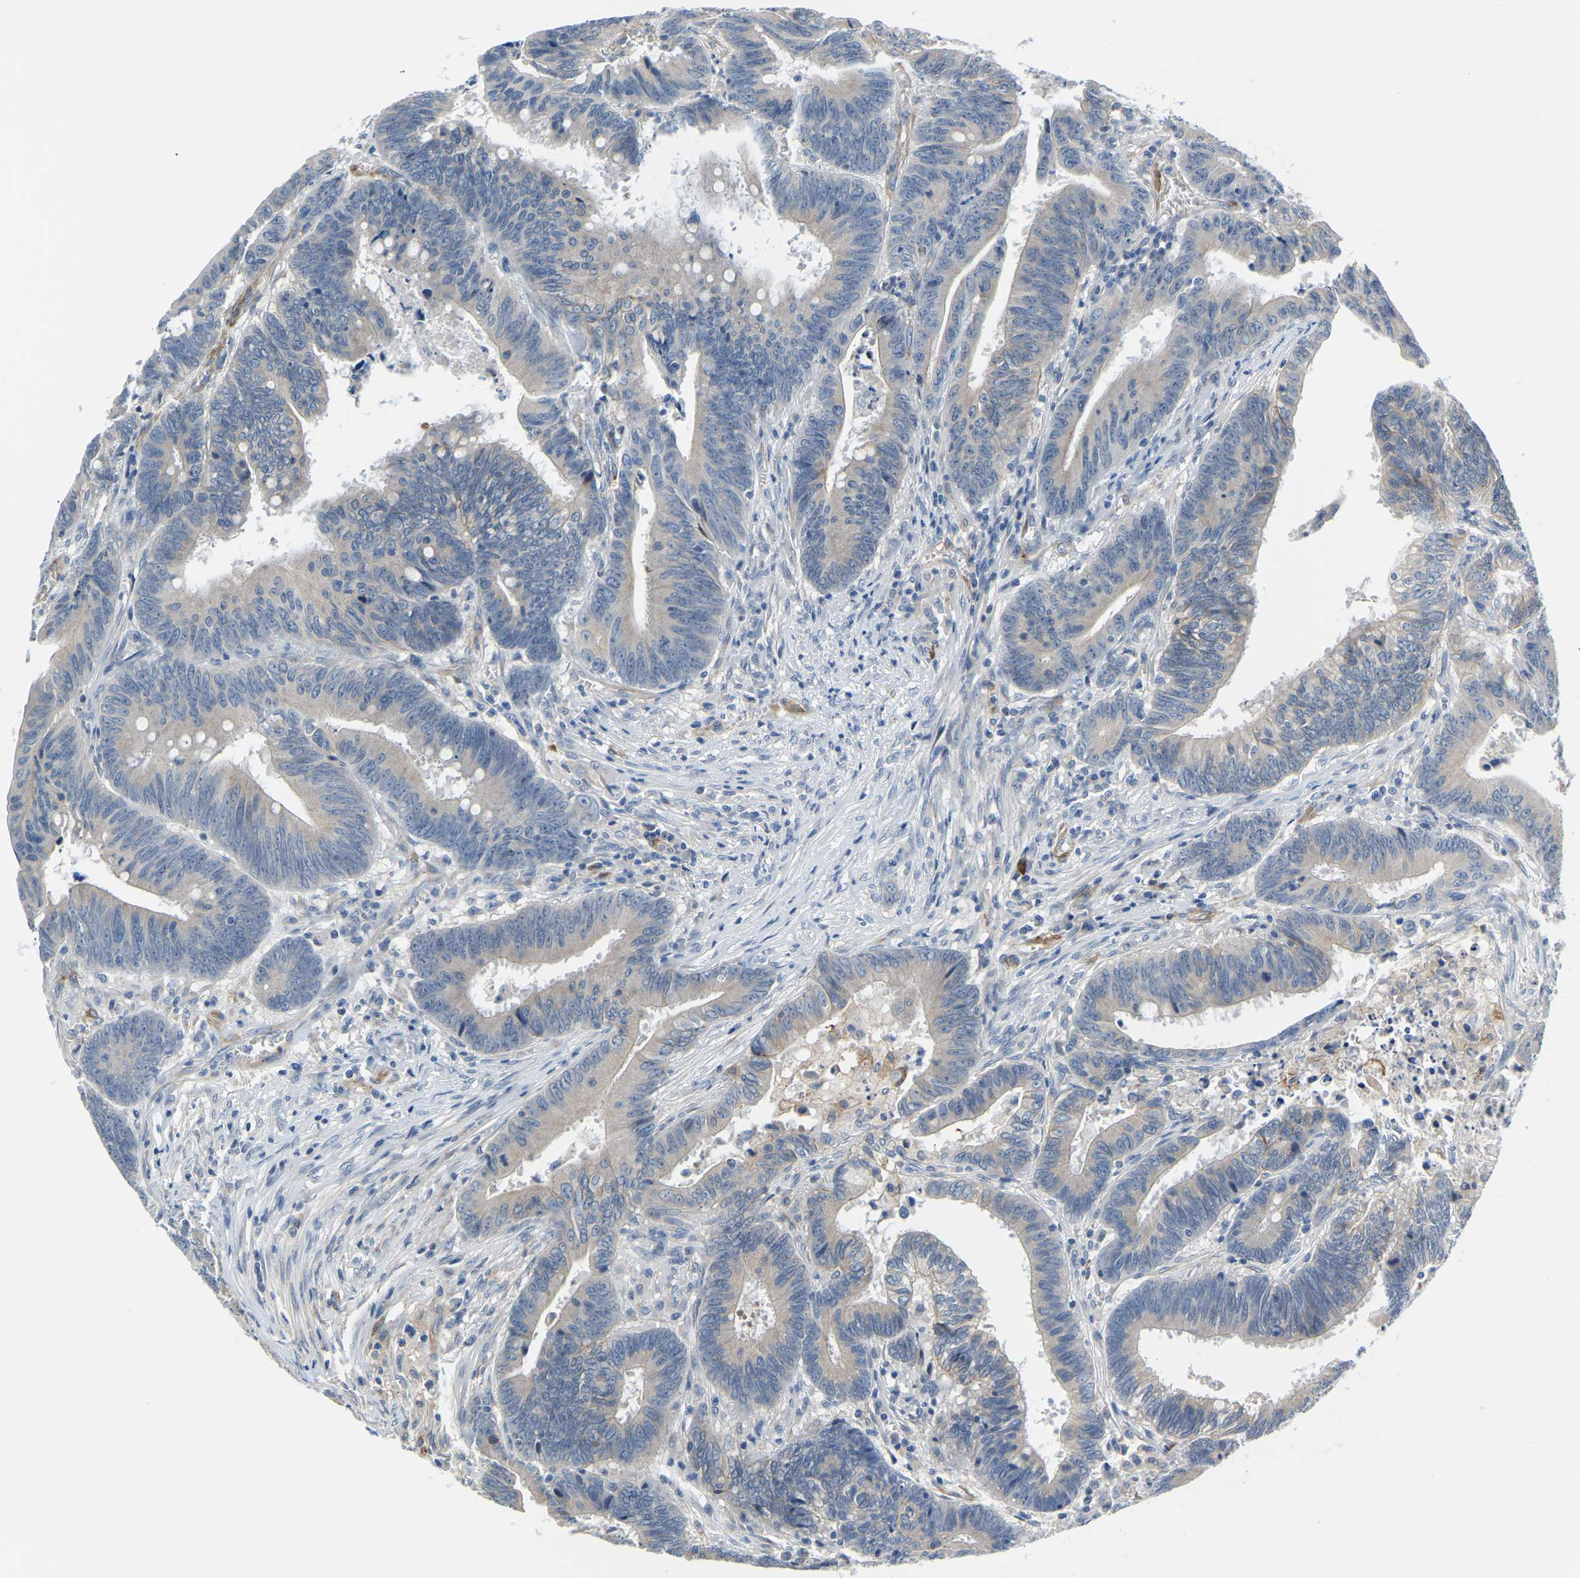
{"staining": {"intensity": "negative", "quantity": "none", "location": "none"}, "tissue": "colorectal cancer", "cell_type": "Tumor cells", "image_type": "cancer", "snomed": [{"axis": "morphology", "description": "Adenocarcinoma, NOS"}, {"axis": "topography", "description": "Colon"}], "caption": "A photomicrograph of colorectal adenocarcinoma stained for a protein demonstrates no brown staining in tumor cells.", "gene": "LIAS", "patient": {"sex": "male", "age": 45}}